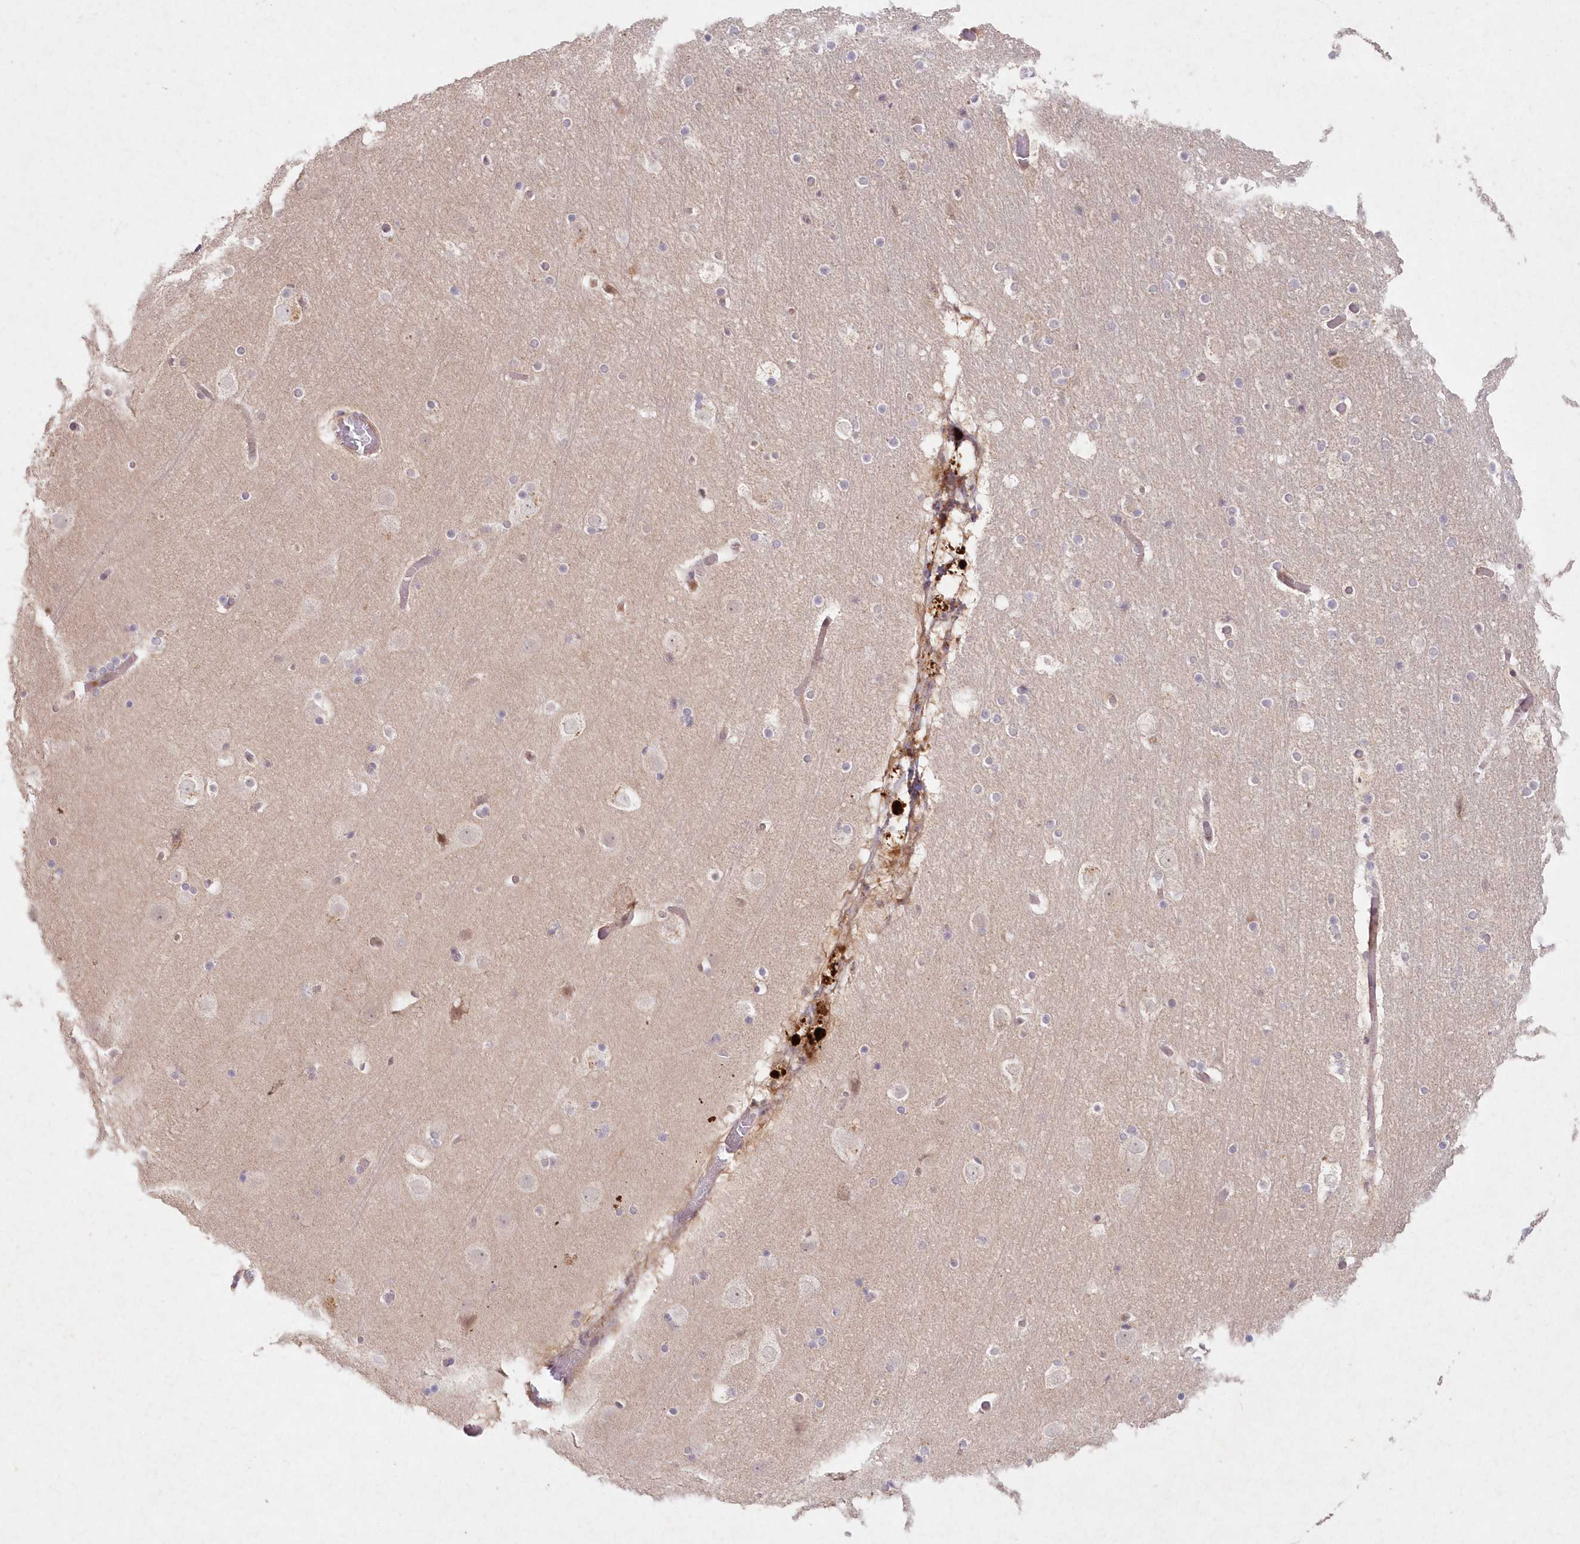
{"staining": {"intensity": "negative", "quantity": "none", "location": "none"}, "tissue": "cerebral cortex", "cell_type": "Endothelial cells", "image_type": "normal", "snomed": [{"axis": "morphology", "description": "Normal tissue, NOS"}, {"axis": "topography", "description": "Cerebral cortex"}], "caption": "This is a image of IHC staining of unremarkable cerebral cortex, which shows no positivity in endothelial cells.", "gene": "ASCC1", "patient": {"sex": "male", "age": 57}}